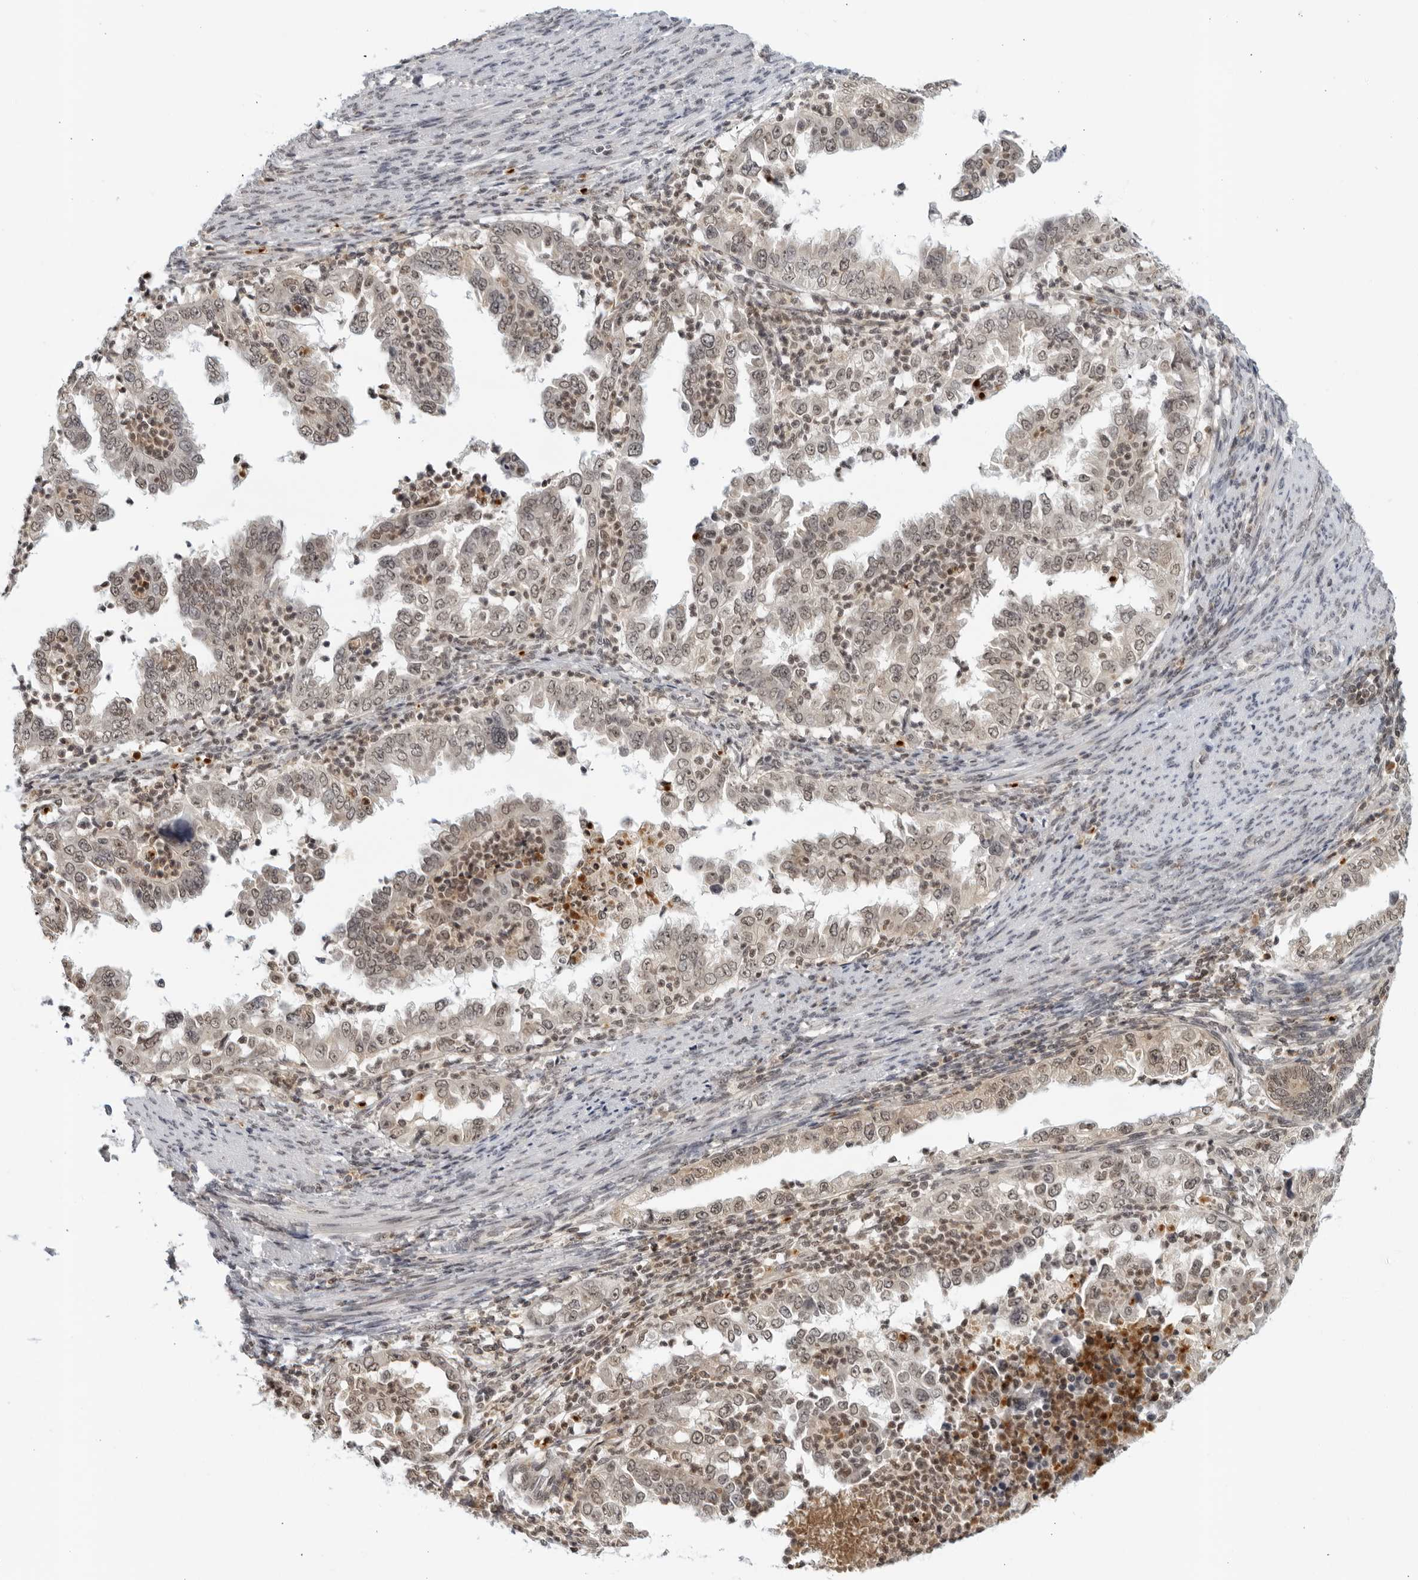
{"staining": {"intensity": "weak", "quantity": ">75%", "location": "nuclear"}, "tissue": "endometrial cancer", "cell_type": "Tumor cells", "image_type": "cancer", "snomed": [{"axis": "morphology", "description": "Adenocarcinoma, NOS"}, {"axis": "topography", "description": "Endometrium"}], "caption": "Immunohistochemistry micrograph of neoplastic tissue: human endometrial cancer (adenocarcinoma) stained using immunohistochemistry demonstrates low levels of weak protein expression localized specifically in the nuclear of tumor cells, appearing as a nuclear brown color.", "gene": "CC2D1B", "patient": {"sex": "female", "age": 85}}